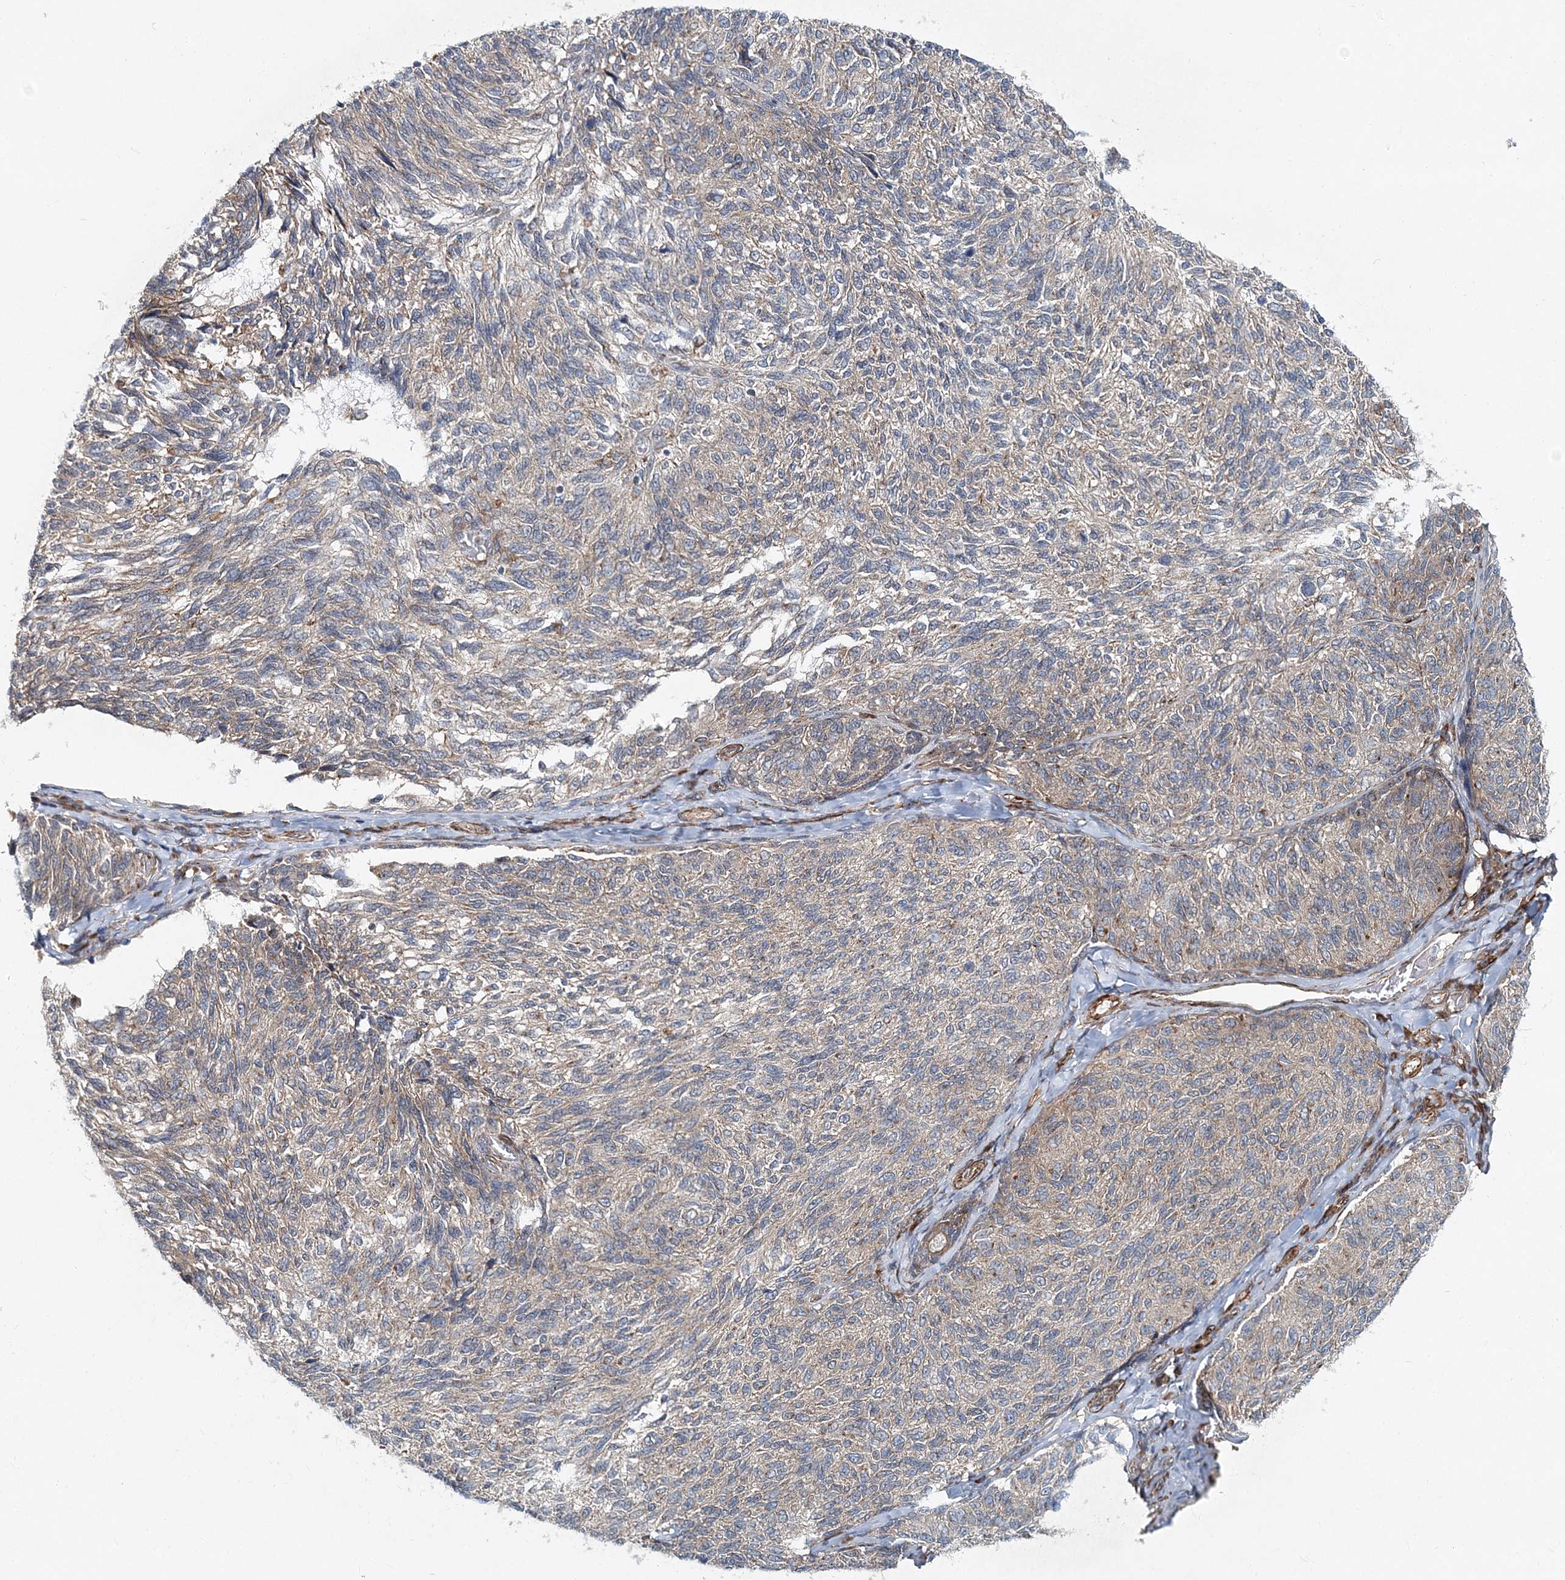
{"staining": {"intensity": "negative", "quantity": "none", "location": "none"}, "tissue": "melanoma", "cell_type": "Tumor cells", "image_type": "cancer", "snomed": [{"axis": "morphology", "description": "Malignant melanoma, NOS"}, {"axis": "topography", "description": "Skin"}], "caption": "The photomicrograph exhibits no staining of tumor cells in melanoma.", "gene": "NBAS", "patient": {"sex": "female", "age": 73}}